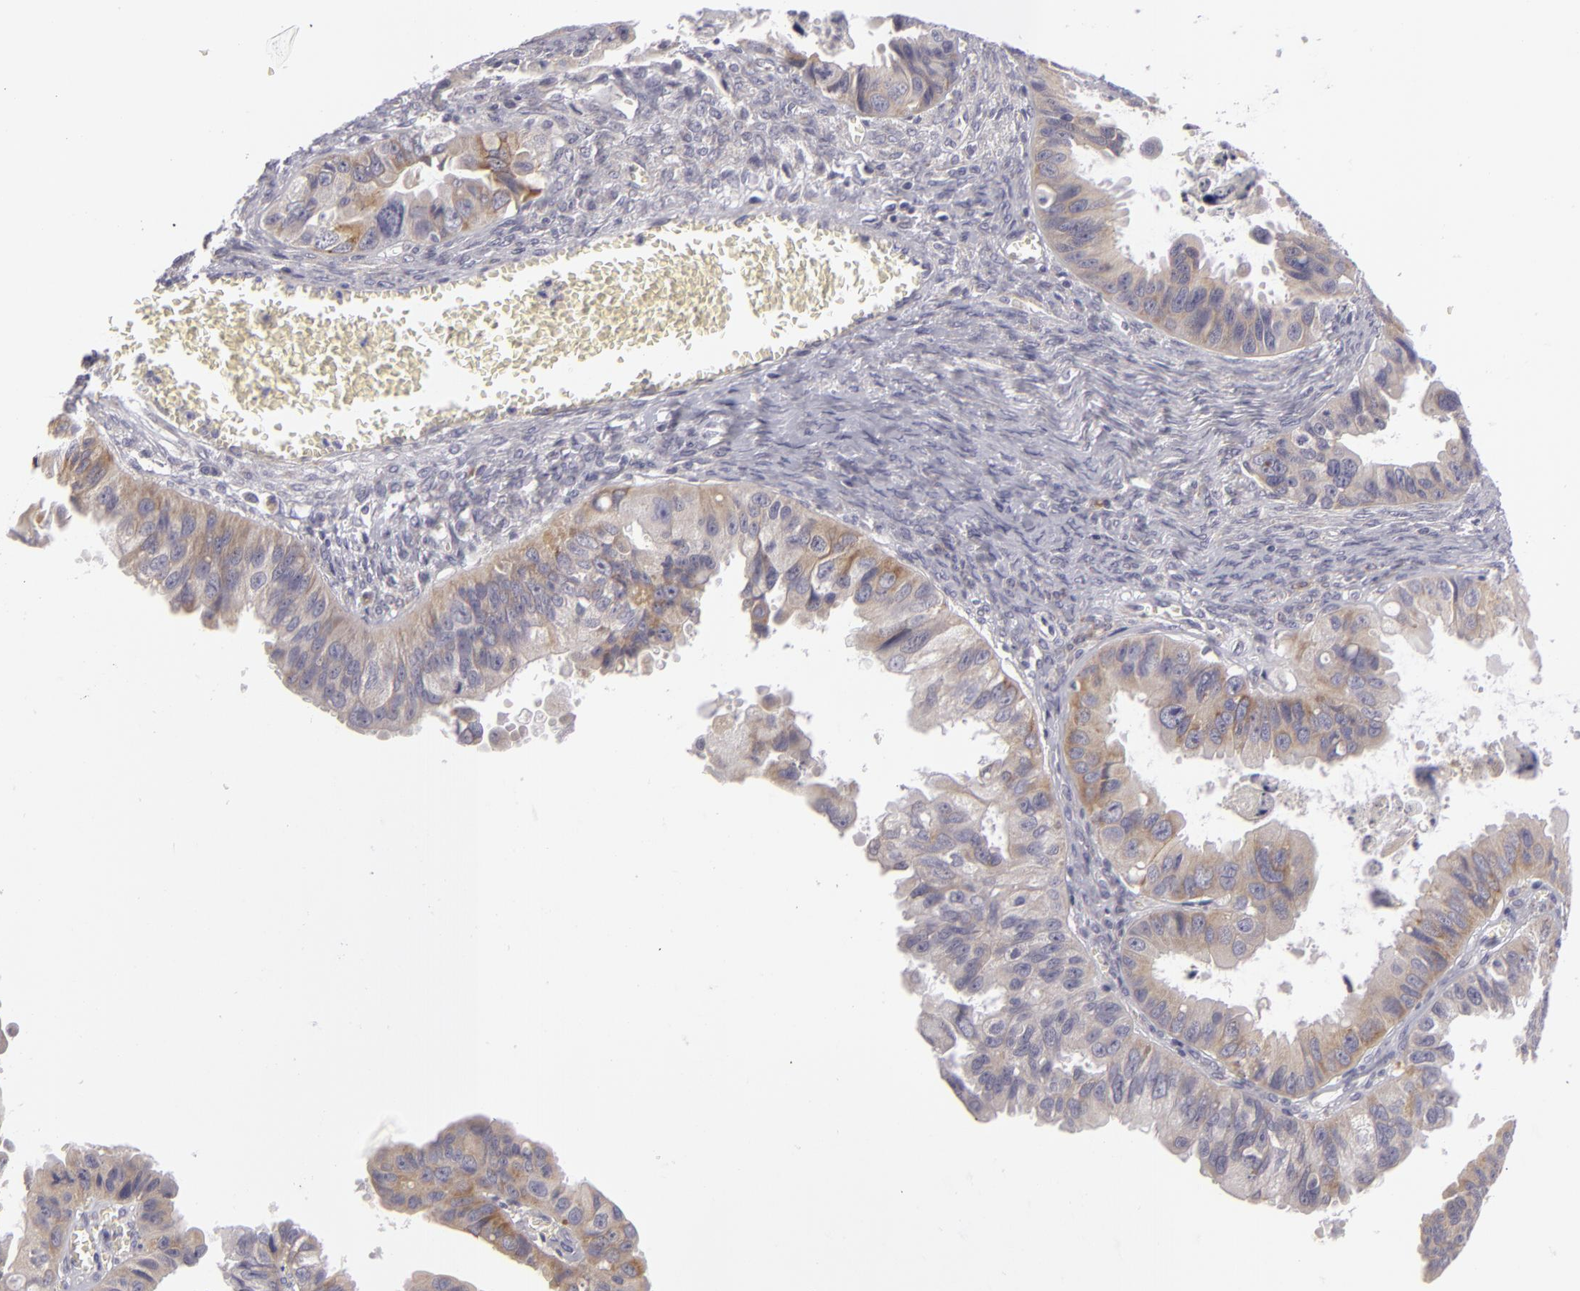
{"staining": {"intensity": "weak", "quantity": ">75%", "location": "cytoplasmic/membranous"}, "tissue": "ovarian cancer", "cell_type": "Tumor cells", "image_type": "cancer", "snomed": [{"axis": "morphology", "description": "Carcinoma, endometroid"}, {"axis": "topography", "description": "Ovary"}], "caption": "Ovarian cancer (endometroid carcinoma) tissue reveals weak cytoplasmic/membranous expression in approximately >75% of tumor cells", "gene": "ATP2B3", "patient": {"sex": "female", "age": 85}}